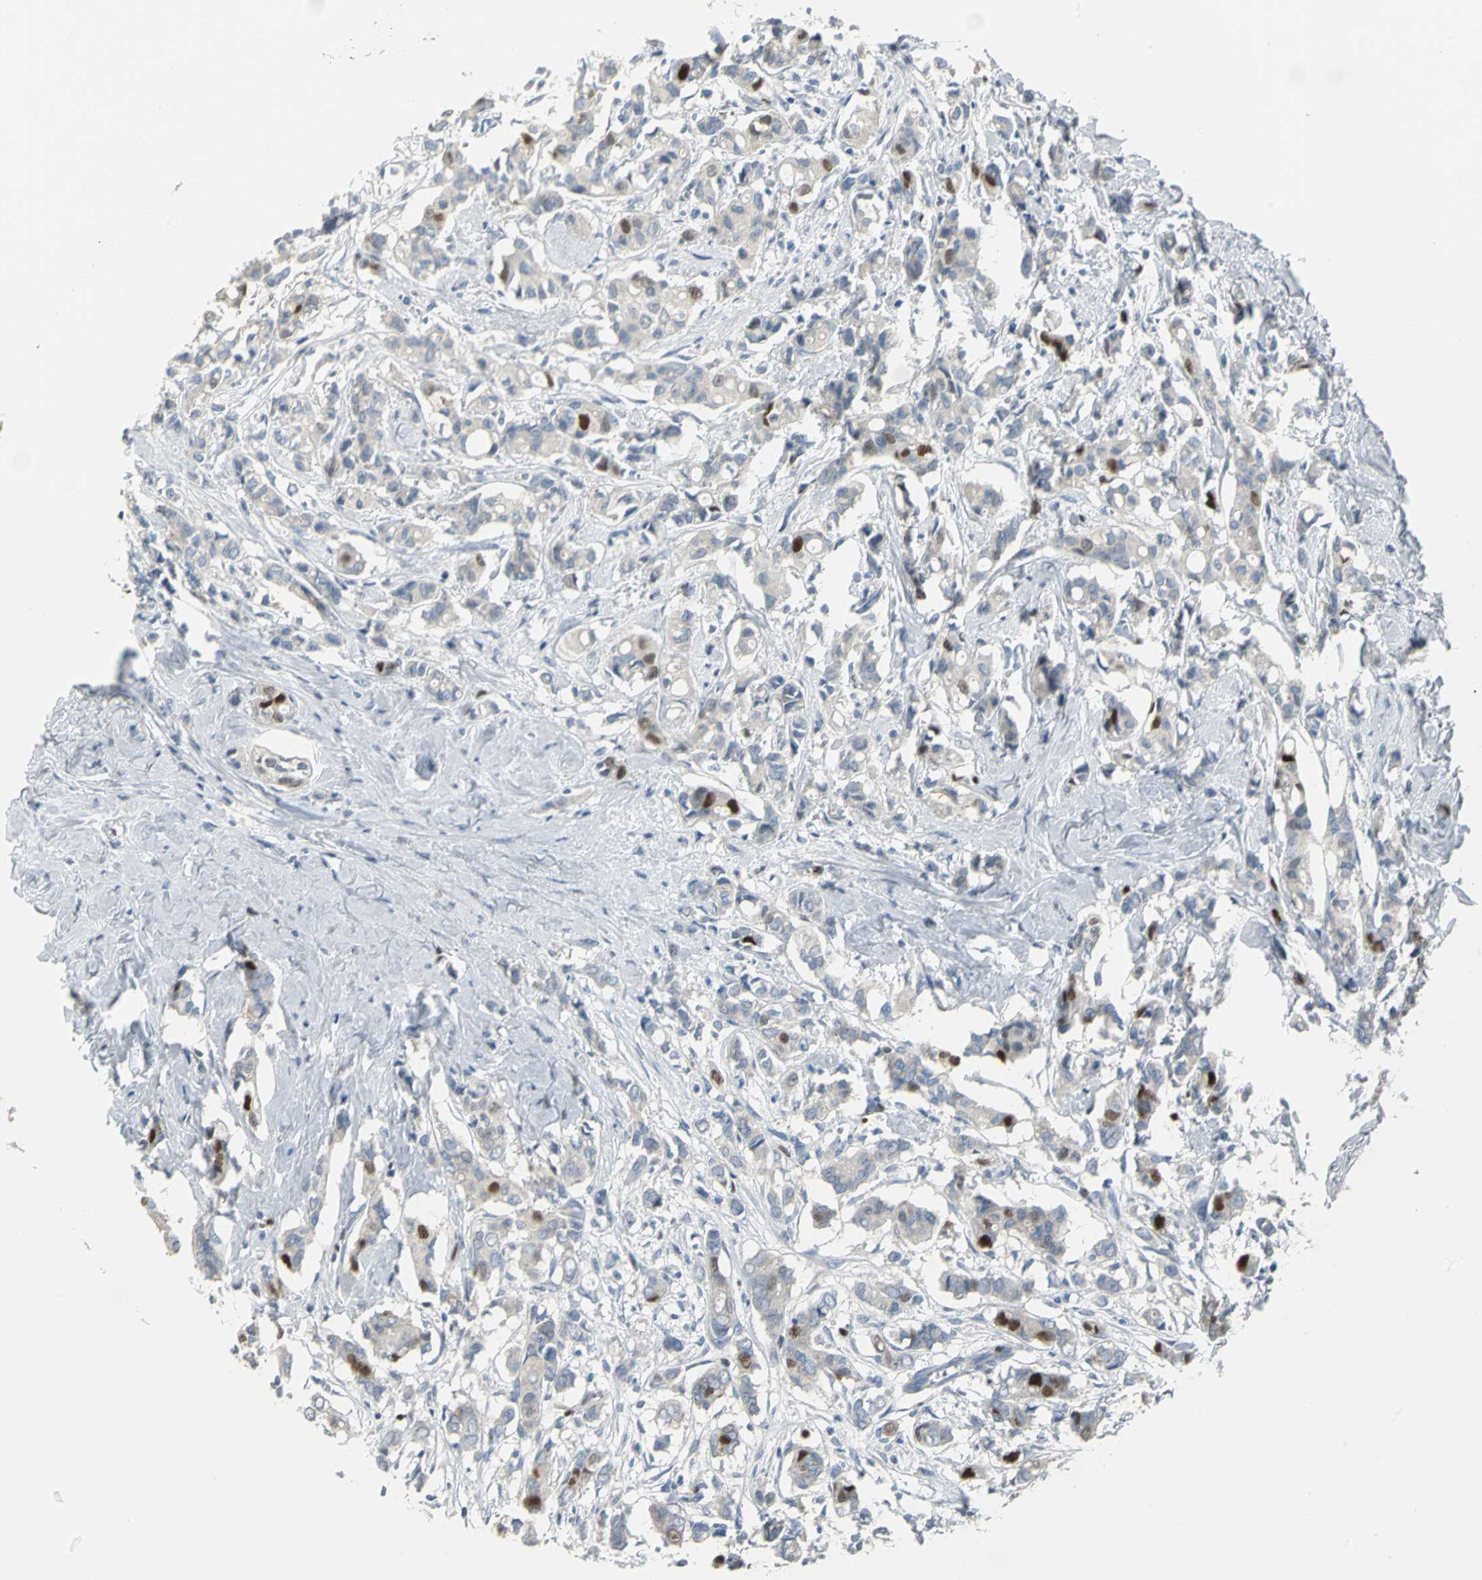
{"staining": {"intensity": "strong", "quantity": "<25%", "location": "nuclear"}, "tissue": "breast cancer", "cell_type": "Tumor cells", "image_type": "cancer", "snomed": [{"axis": "morphology", "description": "Duct carcinoma"}, {"axis": "topography", "description": "Breast"}], "caption": "High-power microscopy captured an IHC micrograph of breast infiltrating ductal carcinoma, revealing strong nuclear staining in approximately <25% of tumor cells.", "gene": "MCM4", "patient": {"sex": "female", "age": 84}}